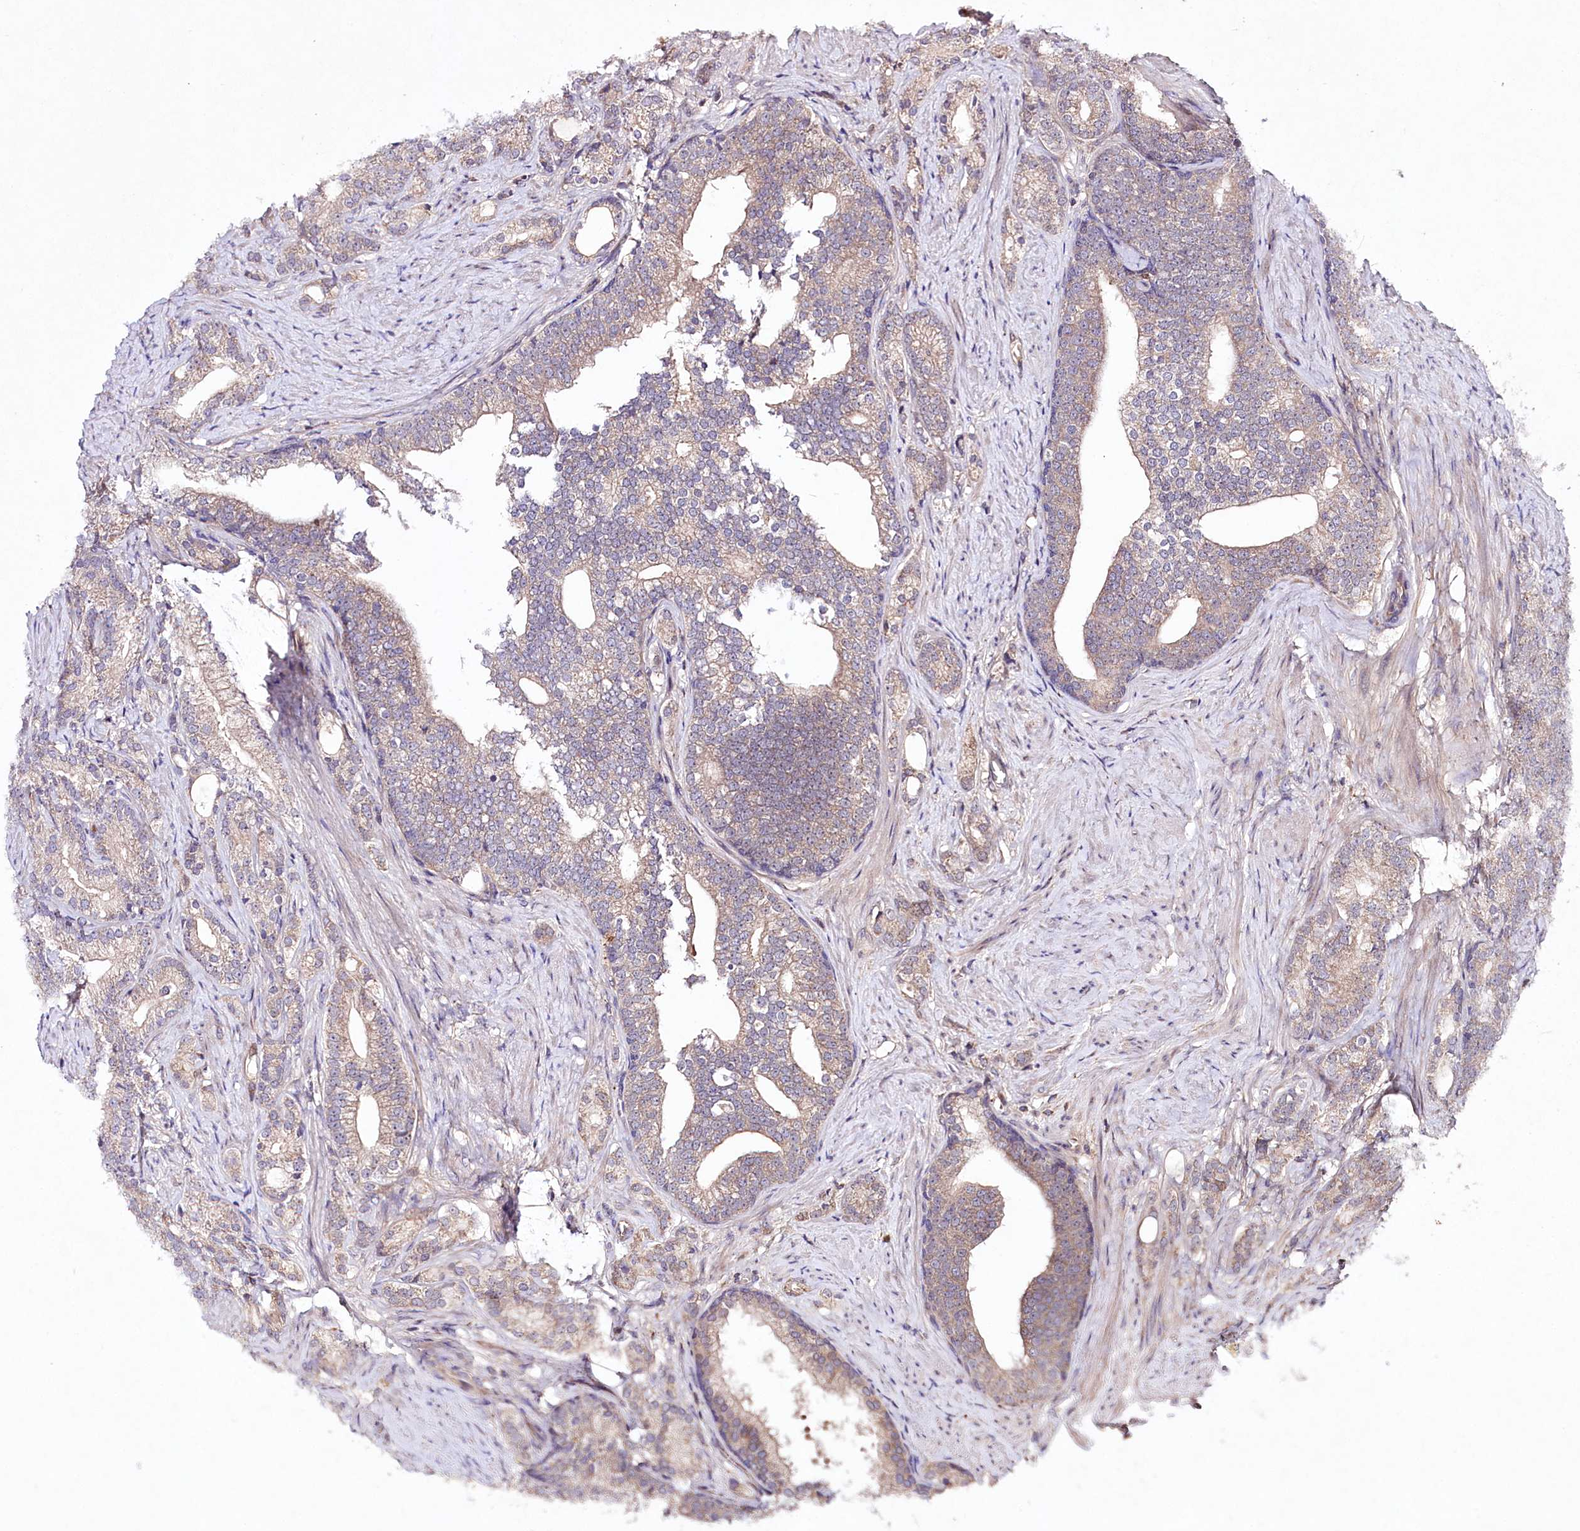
{"staining": {"intensity": "weak", "quantity": "25%-75%", "location": "cytoplasmic/membranous"}, "tissue": "prostate cancer", "cell_type": "Tumor cells", "image_type": "cancer", "snomed": [{"axis": "morphology", "description": "Adenocarcinoma, Low grade"}, {"axis": "topography", "description": "Prostate"}], "caption": "Human low-grade adenocarcinoma (prostate) stained with a protein marker exhibits weak staining in tumor cells.", "gene": "TNPO3", "patient": {"sex": "male", "age": 71}}